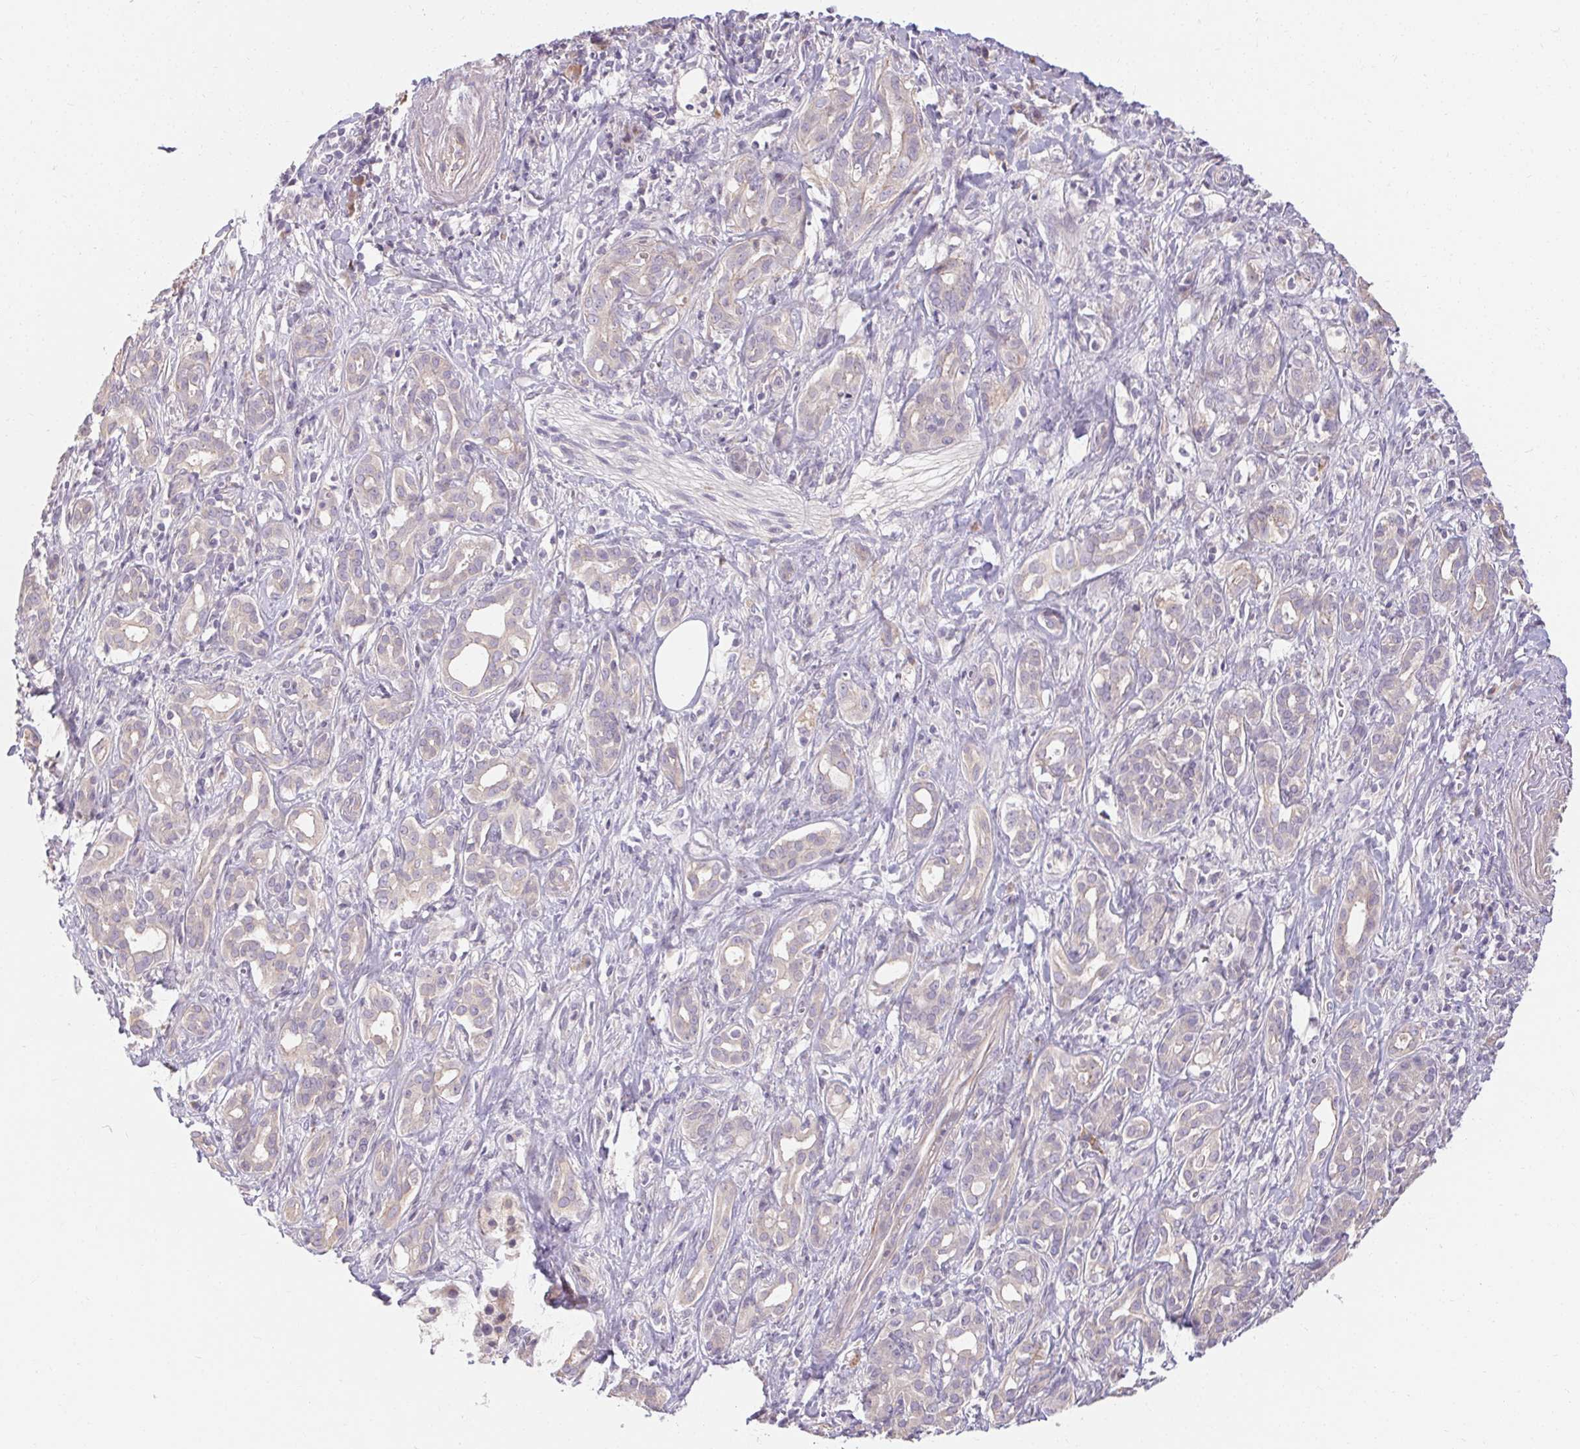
{"staining": {"intensity": "negative", "quantity": "none", "location": "none"}, "tissue": "pancreatic cancer", "cell_type": "Tumor cells", "image_type": "cancer", "snomed": [{"axis": "morphology", "description": "Adenocarcinoma, NOS"}, {"axis": "topography", "description": "Pancreas"}], "caption": "Micrograph shows no protein staining in tumor cells of pancreatic adenocarcinoma tissue. (Immunohistochemistry, brightfield microscopy, high magnification).", "gene": "TMEM52B", "patient": {"sex": "male", "age": 61}}